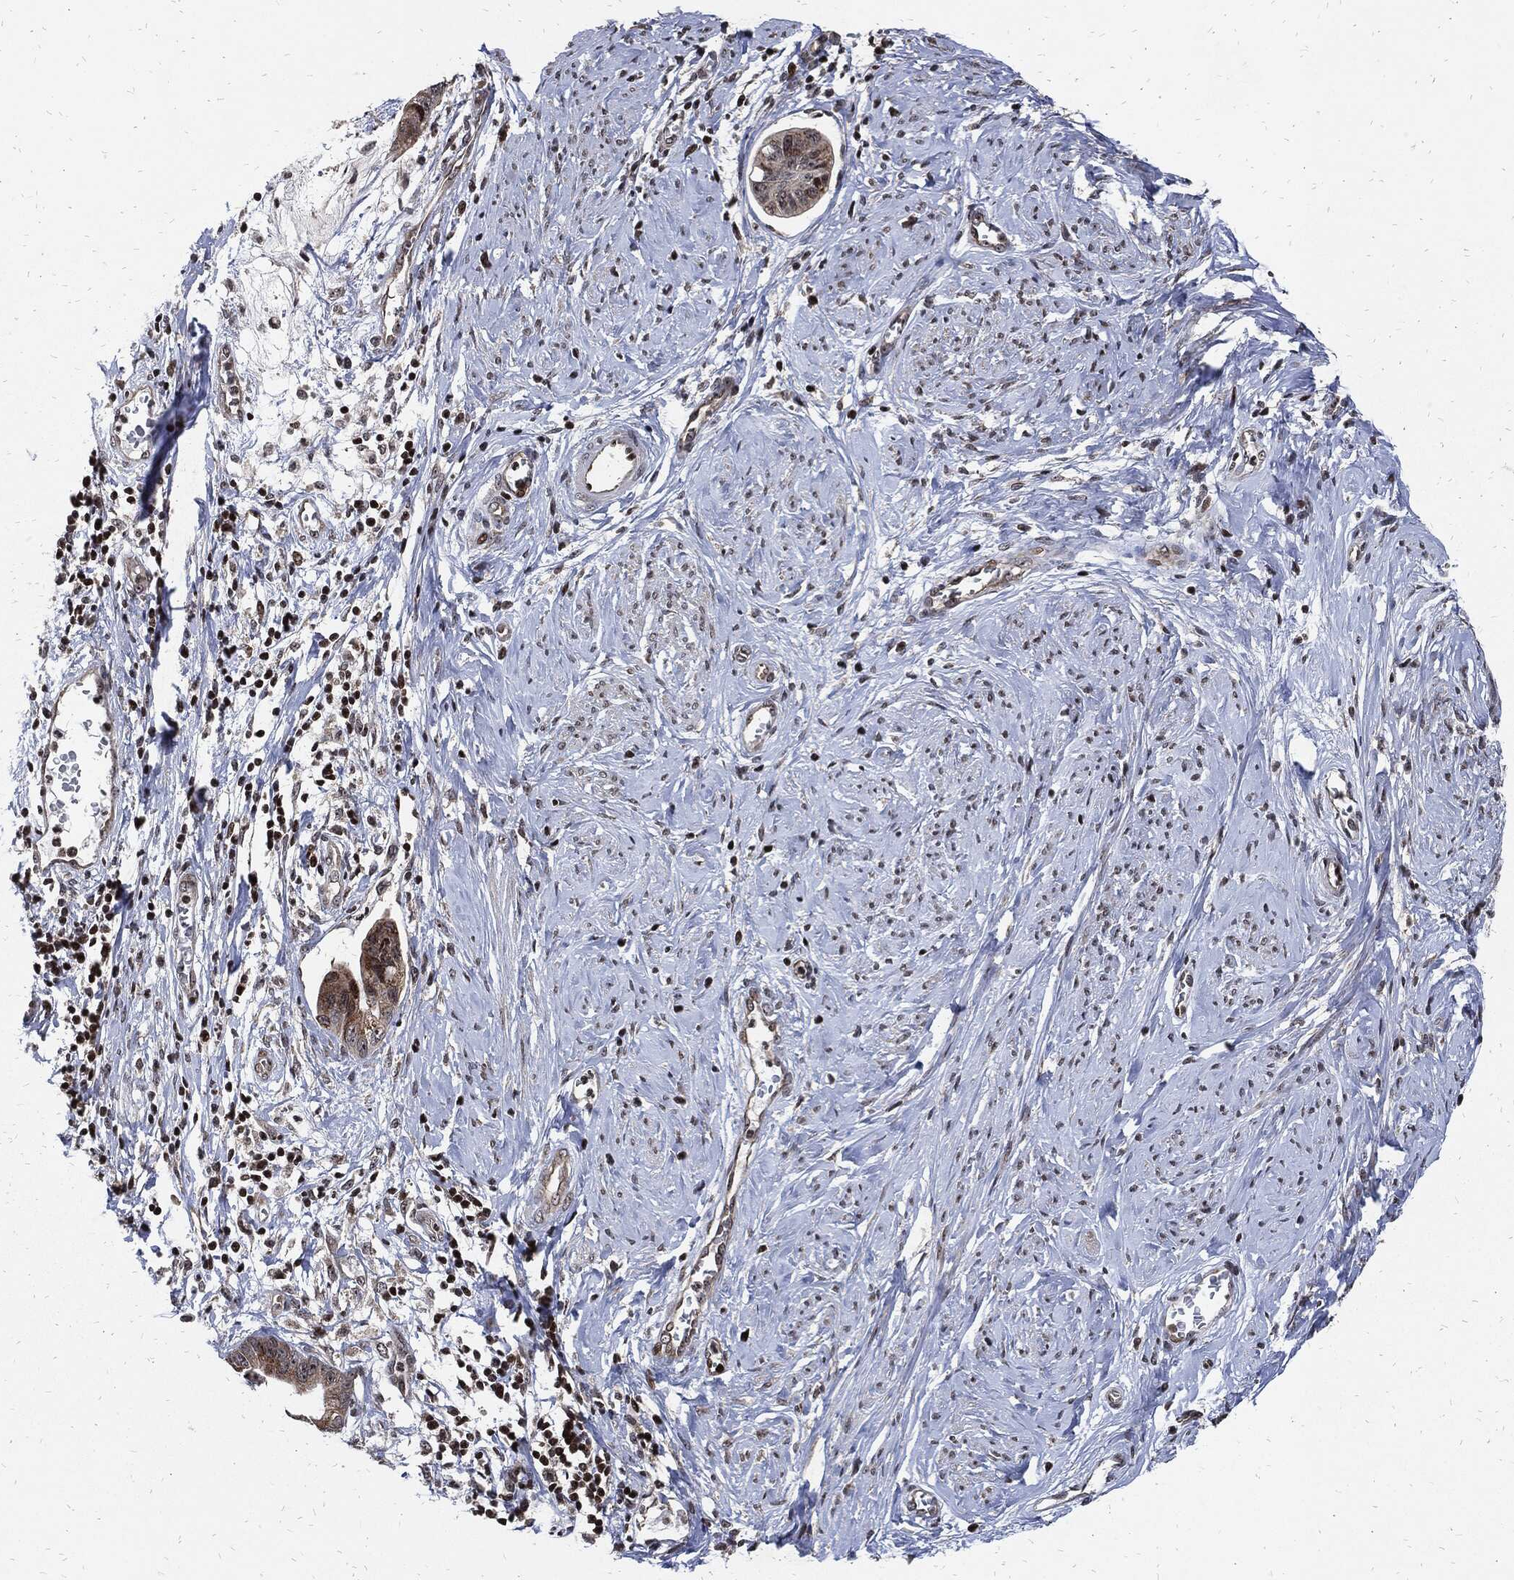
{"staining": {"intensity": "strong", "quantity": "<25%", "location": "nuclear"}, "tissue": "cervical cancer", "cell_type": "Tumor cells", "image_type": "cancer", "snomed": [{"axis": "morphology", "description": "Adenocarcinoma, NOS"}, {"axis": "topography", "description": "Cervix"}], "caption": "A micrograph showing strong nuclear staining in about <25% of tumor cells in cervical adenocarcinoma, as visualized by brown immunohistochemical staining.", "gene": "ZNF775", "patient": {"sex": "female", "age": 44}}